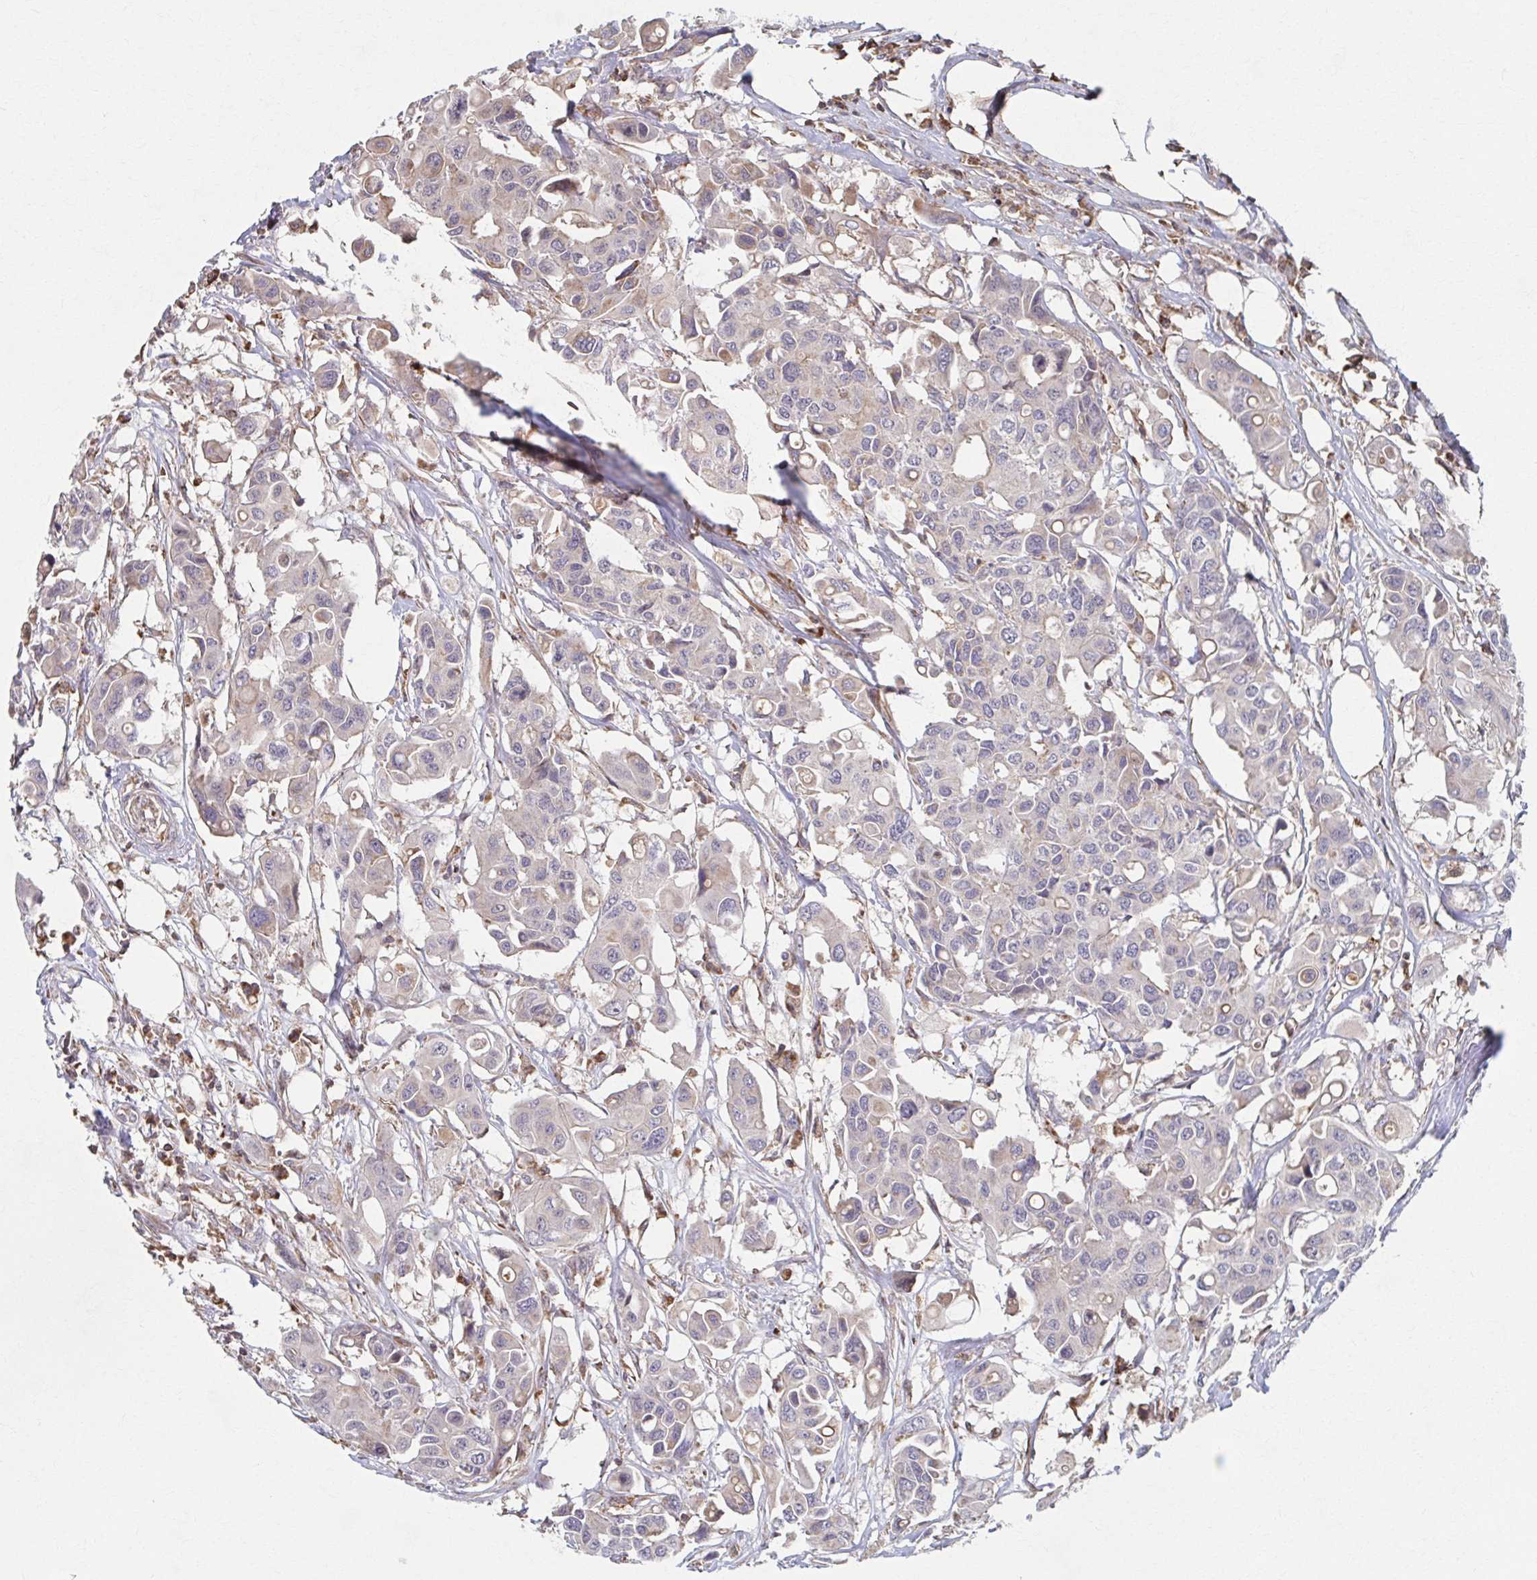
{"staining": {"intensity": "weak", "quantity": "<25%", "location": "cytoplasmic/membranous"}, "tissue": "colorectal cancer", "cell_type": "Tumor cells", "image_type": "cancer", "snomed": [{"axis": "morphology", "description": "Adenocarcinoma, NOS"}, {"axis": "topography", "description": "Colon"}], "caption": "Human colorectal cancer (adenocarcinoma) stained for a protein using immunohistochemistry (IHC) shows no staining in tumor cells.", "gene": "KLHL34", "patient": {"sex": "male", "age": 77}}